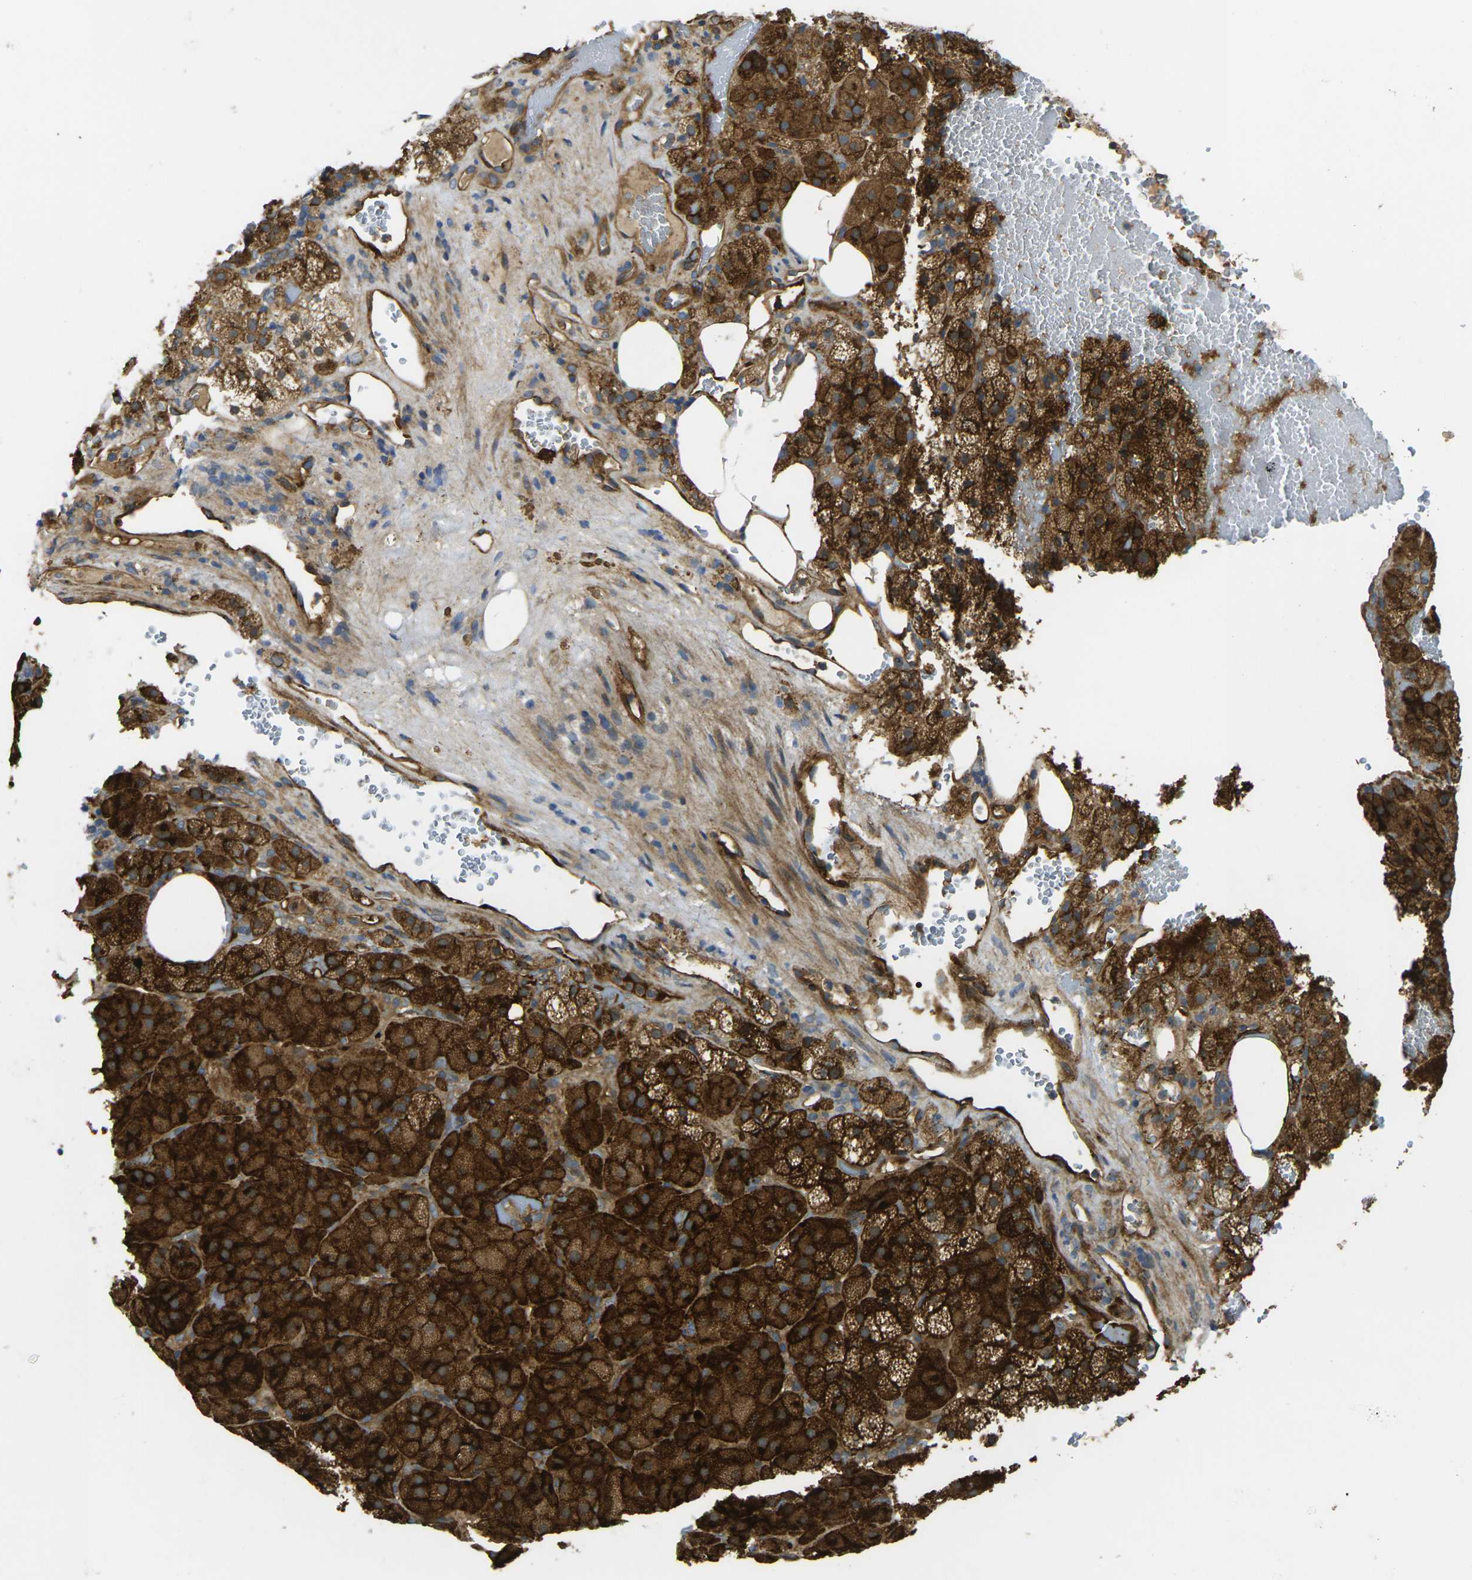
{"staining": {"intensity": "strong", "quantity": ">75%", "location": "cytoplasmic/membranous"}, "tissue": "adrenal gland", "cell_type": "Glandular cells", "image_type": "normal", "snomed": [{"axis": "morphology", "description": "Normal tissue, NOS"}, {"axis": "topography", "description": "Adrenal gland"}], "caption": "The image displays a brown stain indicating the presence of a protein in the cytoplasmic/membranous of glandular cells in adrenal gland. (Stains: DAB (3,3'-diaminobenzidine) in brown, nuclei in blue, Microscopy: brightfield microscopy at high magnification).", "gene": "ECE1", "patient": {"sex": "female", "age": 59}}